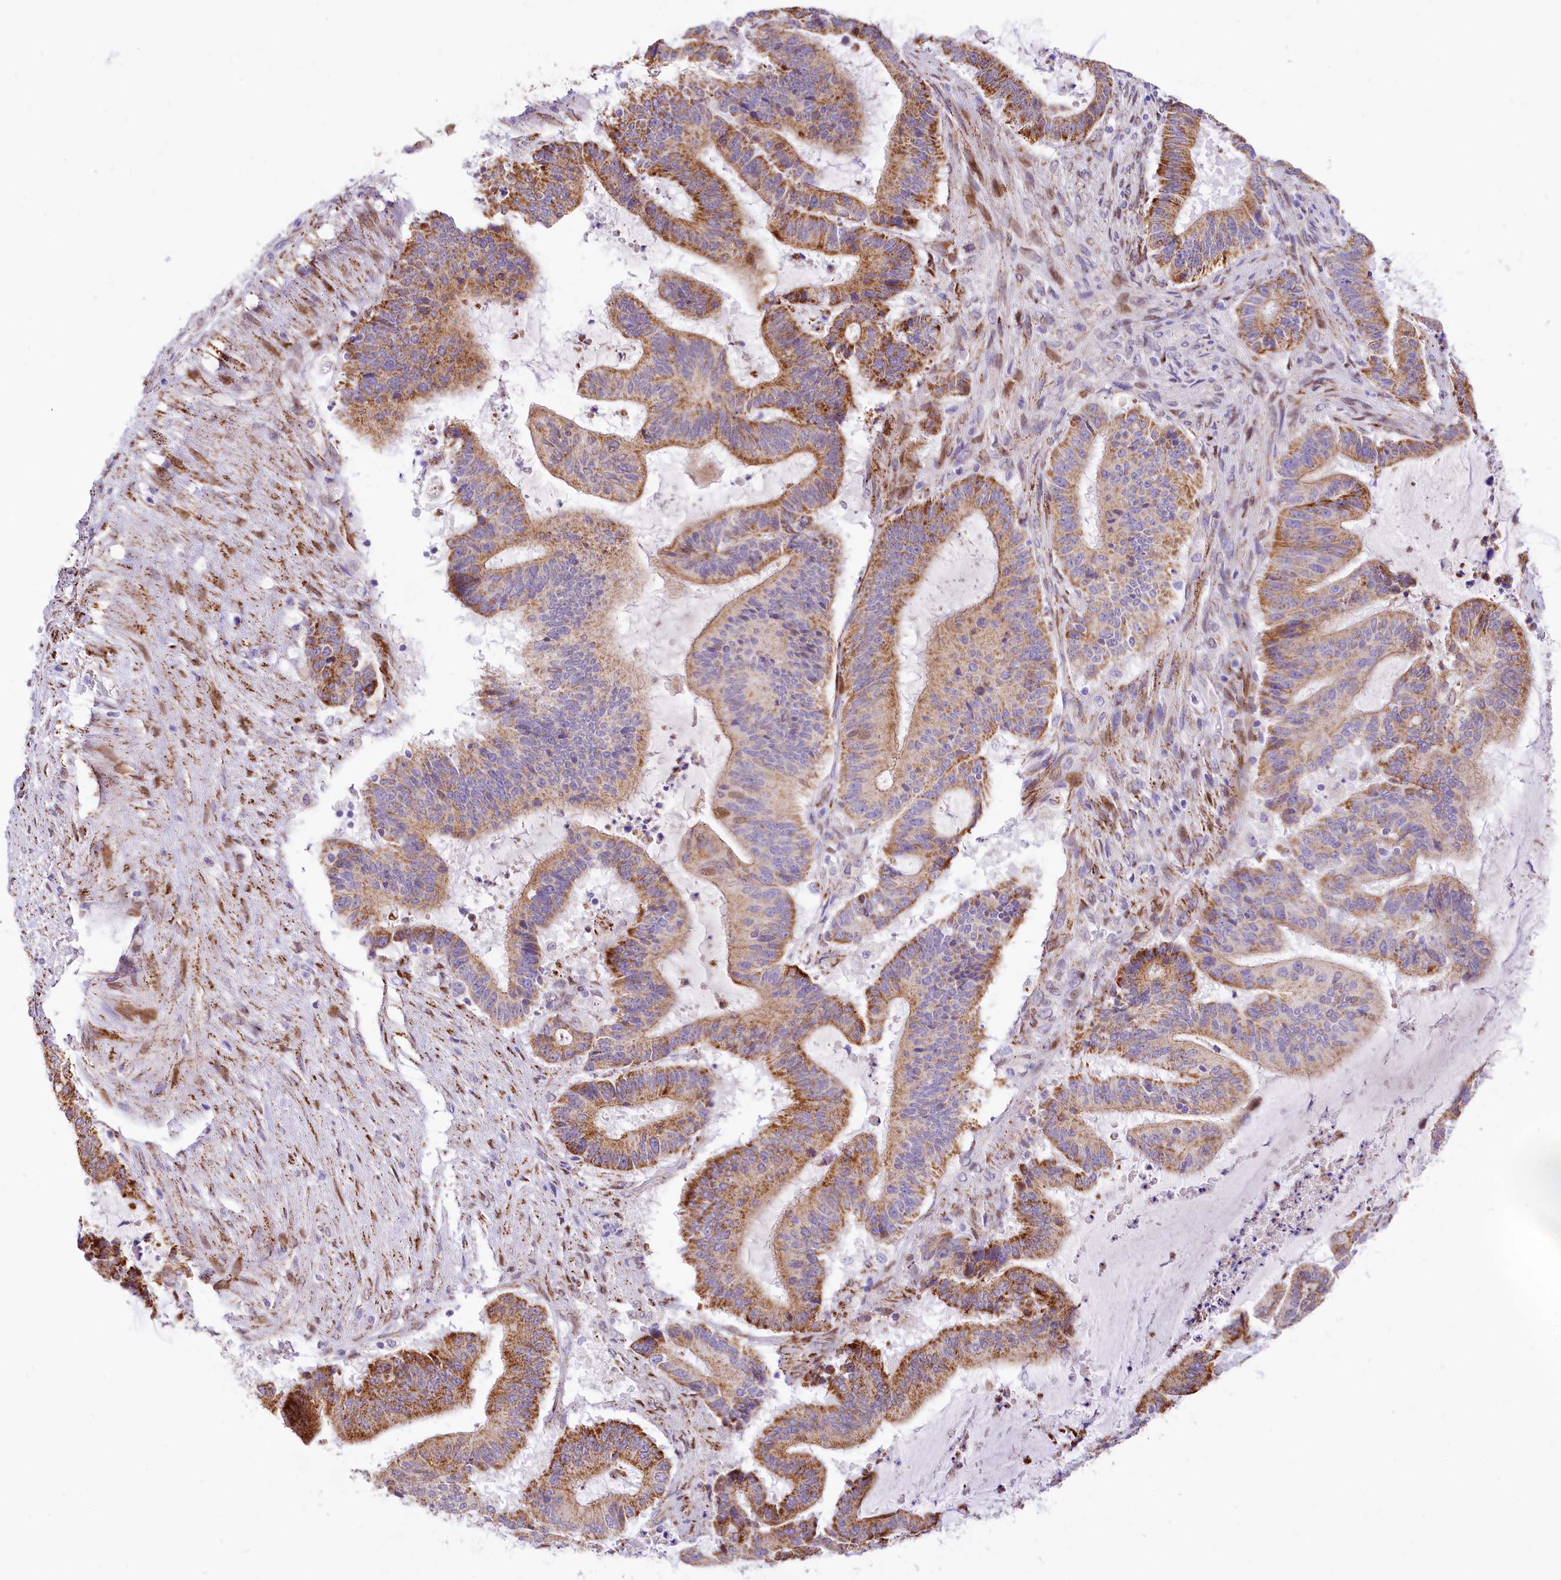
{"staining": {"intensity": "moderate", "quantity": ">75%", "location": "cytoplasmic/membranous"}, "tissue": "liver cancer", "cell_type": "Tumor cells", "image_type": "cancer", "snomed": [{"axis": "morphology", "description": "Normal tissue, NOS"}, {"axis": "morphology", "description": "Cholangiocarcinoma"}, {"axis": "topography", "description": "Liver"}, {"axis": "topography", "description": "Peripheral nerve tissue"}], "caption": "Protein staining by immunohistochemistry shows moderate cytoplasmic/membranous positivity in approximately >75% of tumor cells in liver cancer (cholangiocarcinoma). (Brightfield microscopy of DAB IHC at high magnification).", "gene": "PPIP5K2", "patient": {"sex": "female", "age": 73}}